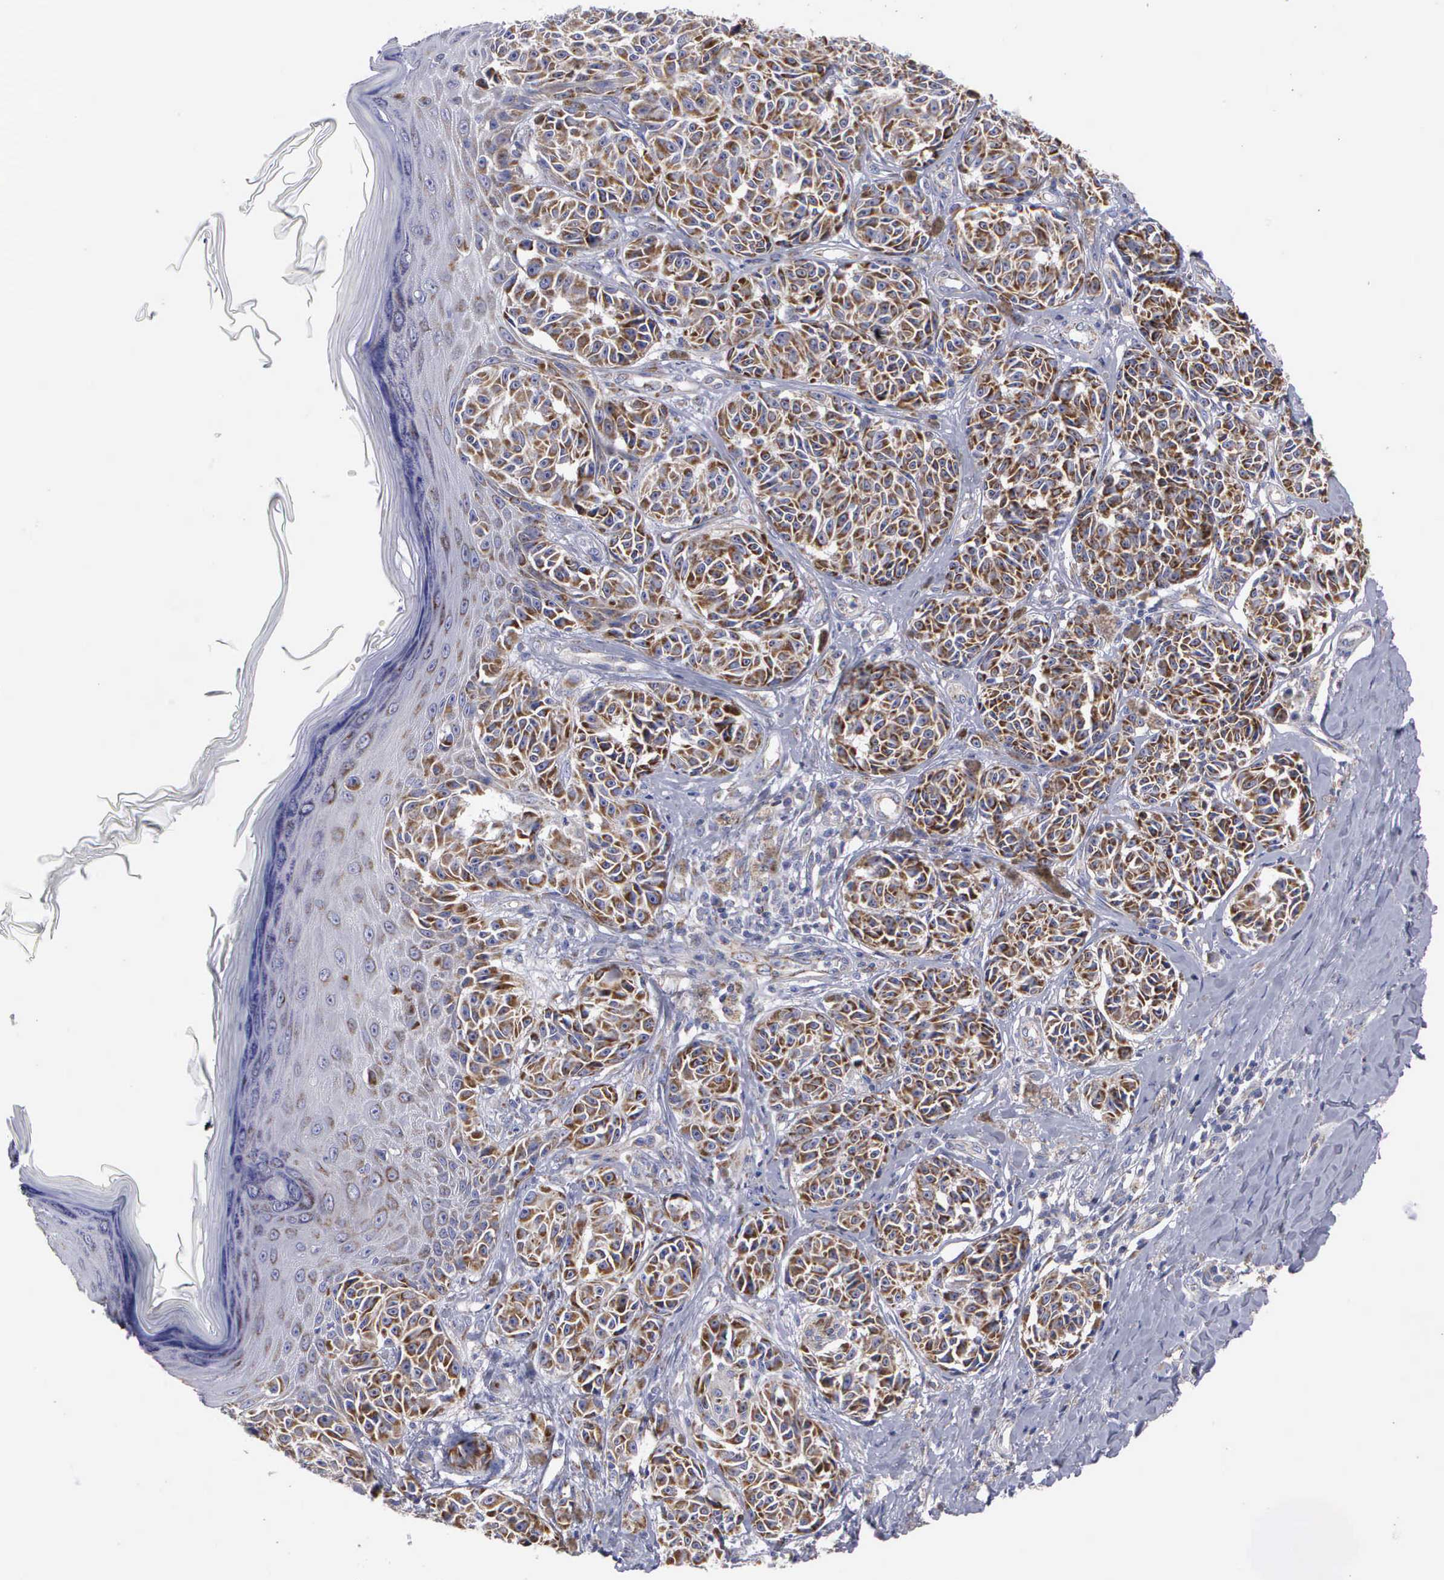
{"staining": {"intensity": "moderate", "quantity": ">75%", "location": "cytoplasmic/membranous"}, "tissue": "melanoma", "cell_type": "Tumor cells", "image_type": "cancer", "snomed": [{"axis": "morphology", "description": "Malignant melanoma, NOS"}, {"axis": "topography", "description": "Skin"}], "caption": "Moderate cytoplasmic/membranous protein staining is seen in approximately >75% of tumor cells in malignant melanoma.", "gene": "APOOL", "patient": {"sex": "male", "age": 49}}